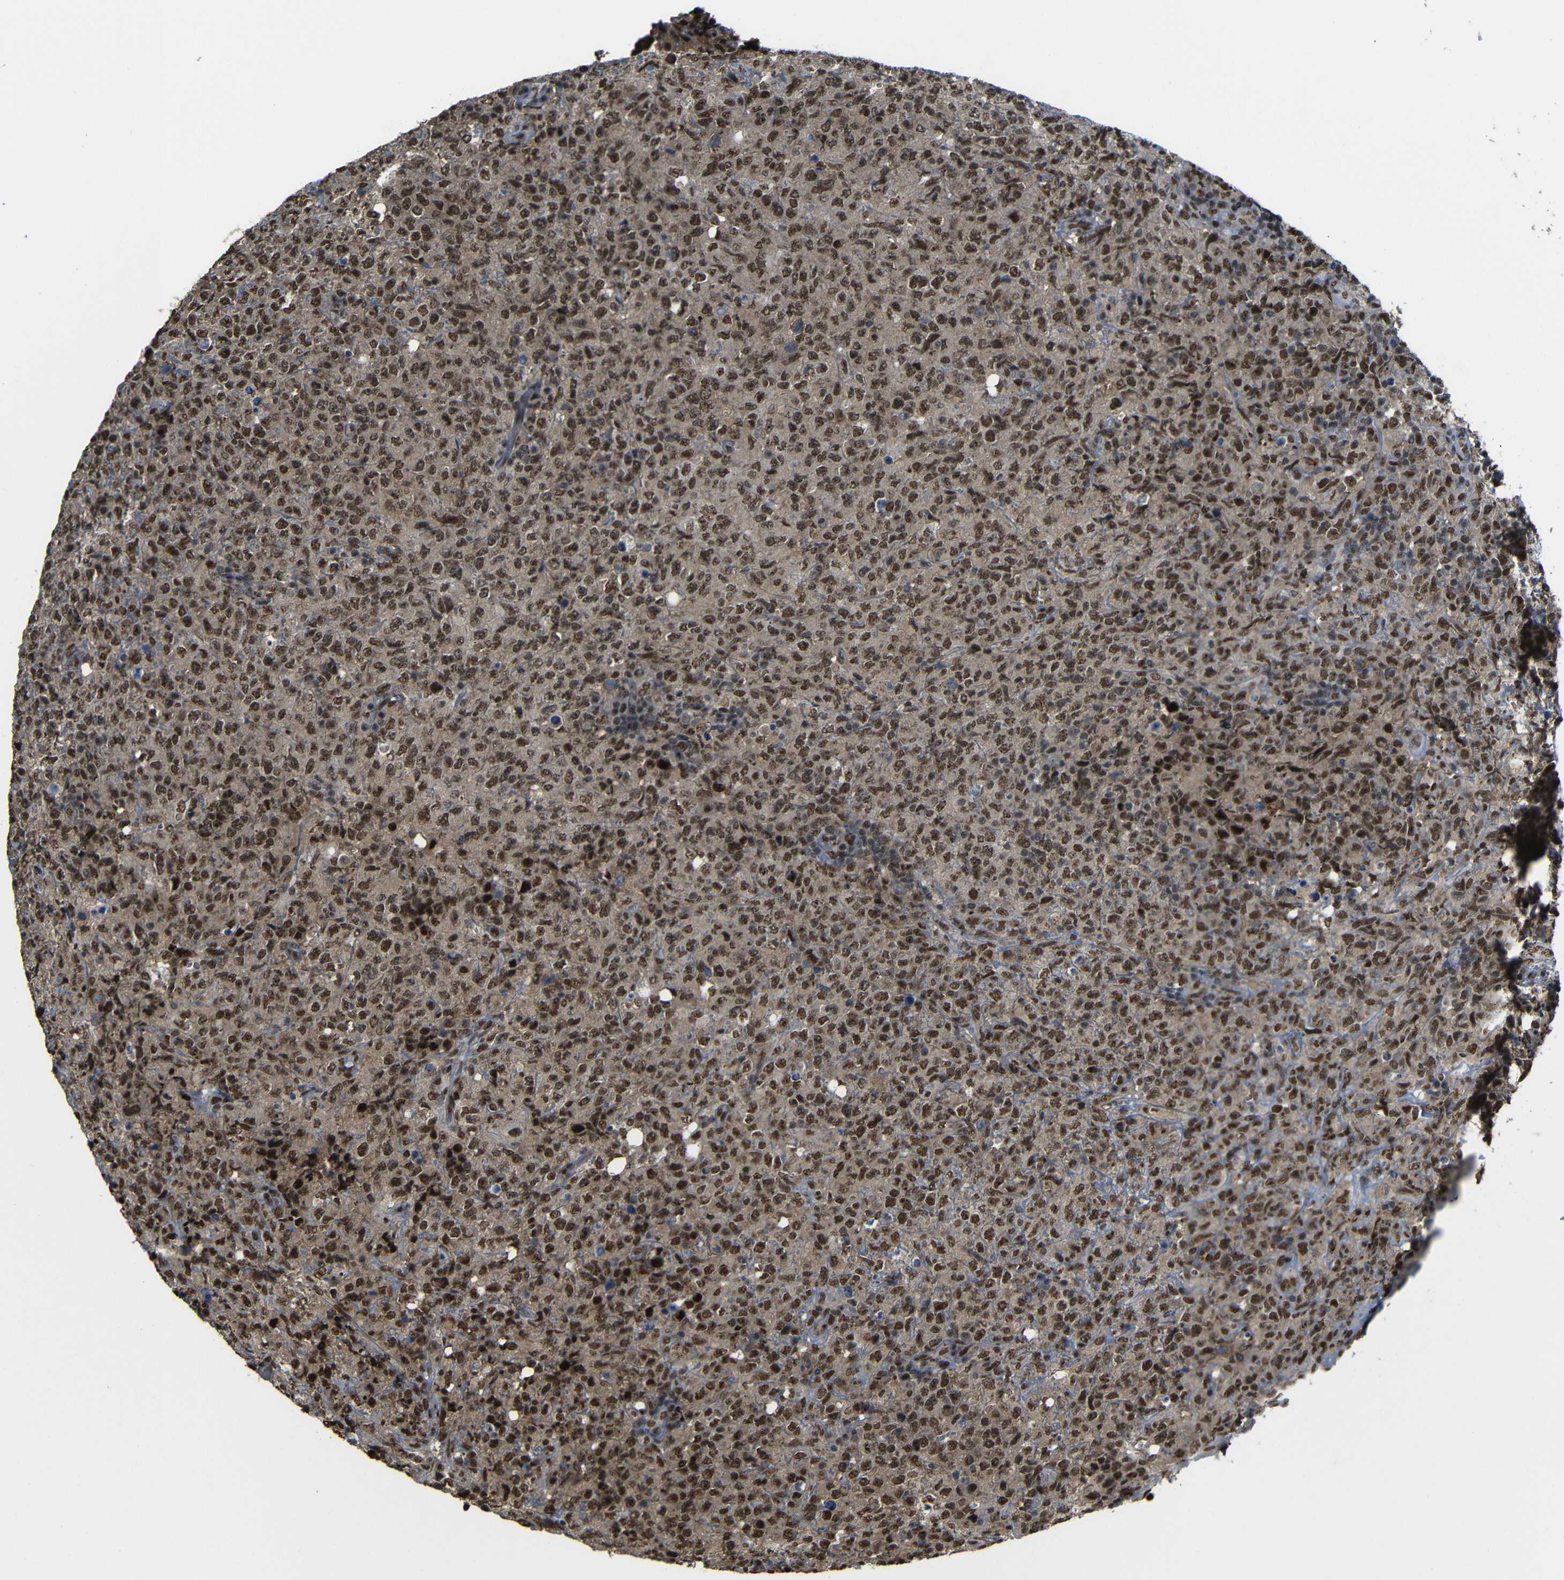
{"staining": {"intensity": "strong", "quantity": ">75%", "location": "nuclear"}, "tissue": "lymphoma", "cell_type": "Tumor cells", "image_type": "cancer", "snomed": [{"axis": "morphology", "description": "Malignant lymphoma, non-Hodgkin's type, High grade"}, {"axis": "topography", "description": "Tonsil"}], "caption": "IHC of malignant lymphoma, non-Hodgkin's type (high-grade) shows high levels of strong nuclear staining in about >75% of tumor cells. (brown staining indicates protein expression, while blue staining denotes nuclei).", "gene": "TCF7L2", "patient": {"sex": "female", "age": 36}}